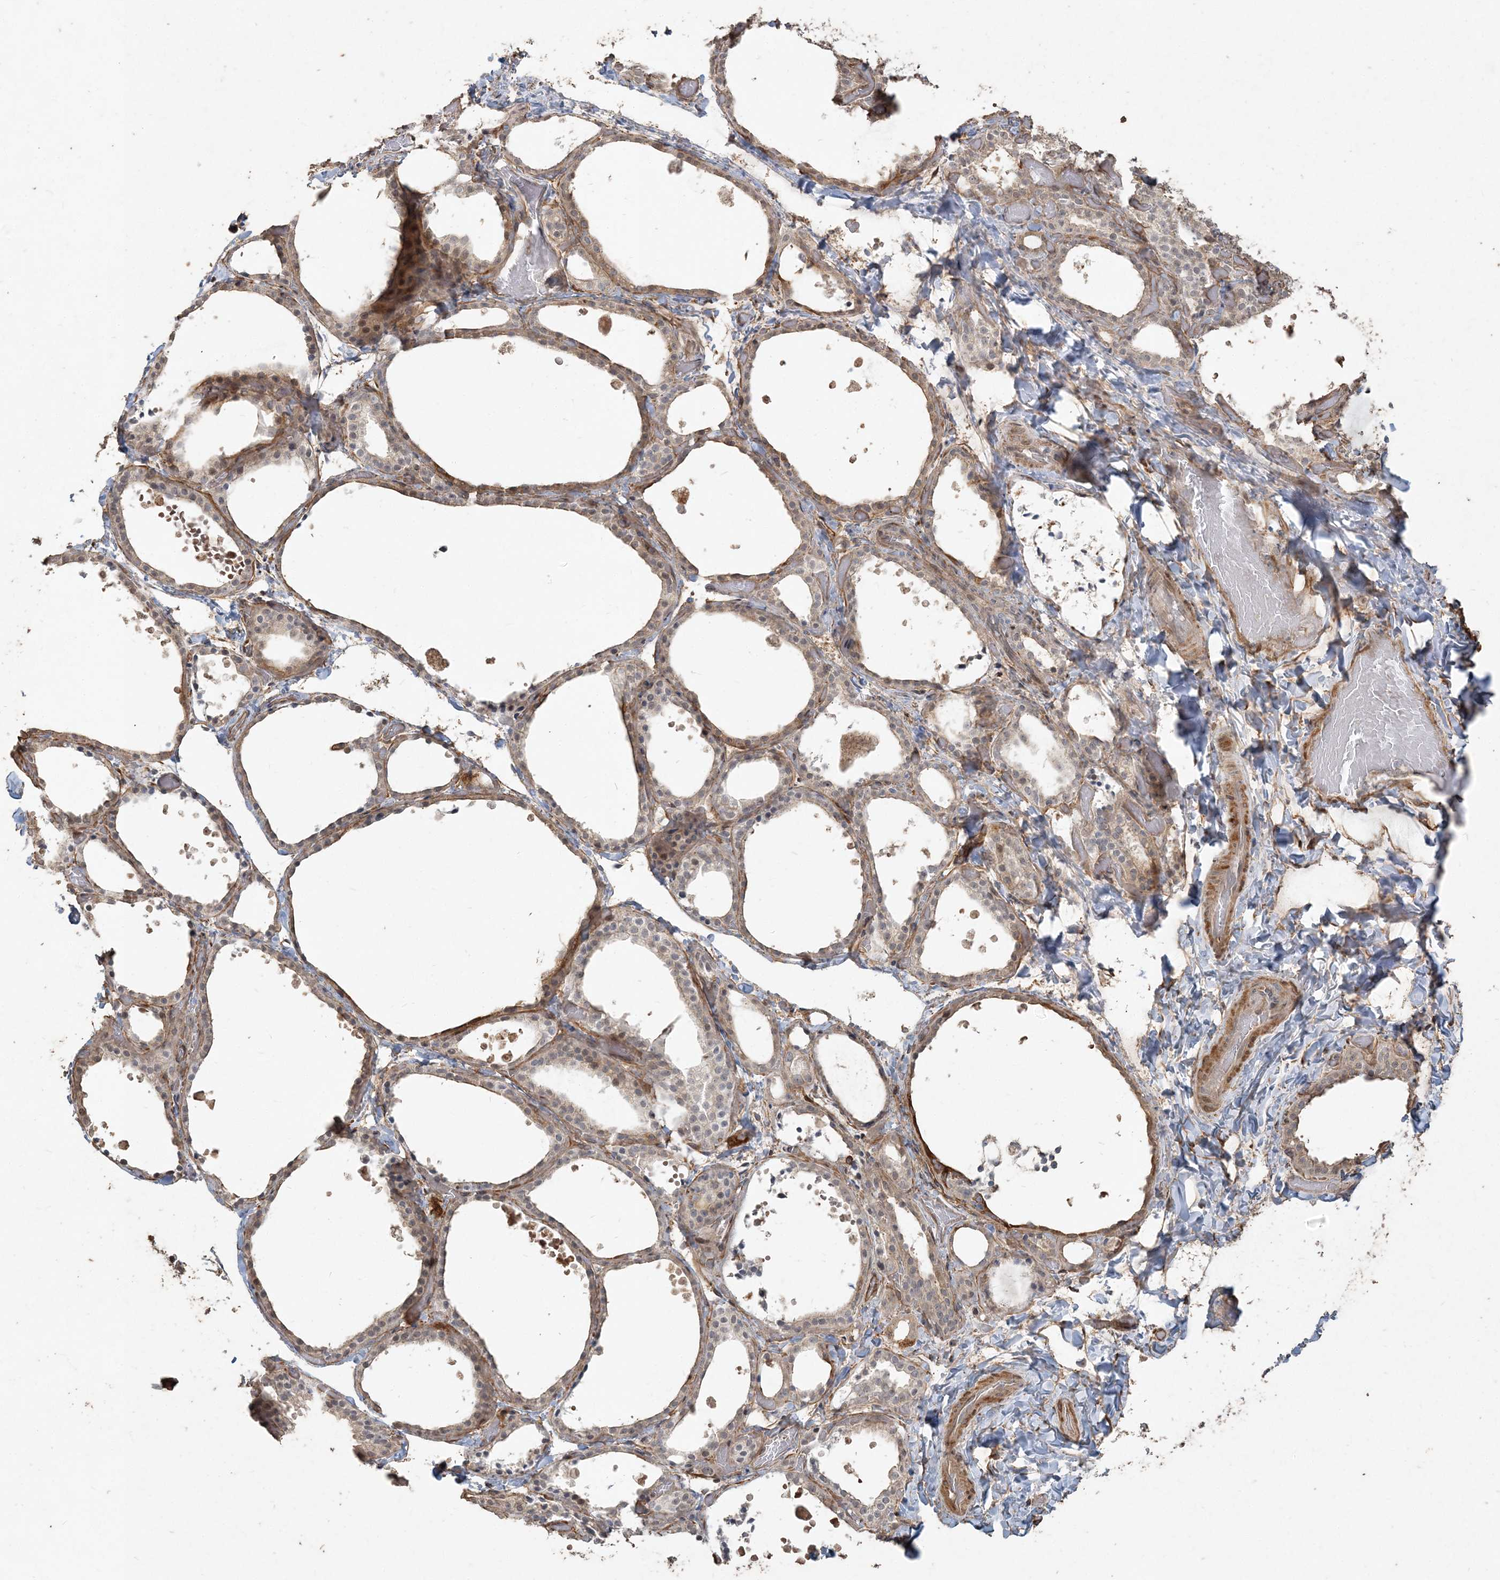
{"staining": {"intensity": "moderate", "quantity": "25%-75%", "location": "cytoplasmic/membranous"}, "tissue": "thyroid gland", "cell_type": "Glandular cells", "image_type": "normal", "snomed": [{"axis": "morphology", "description": "Normal tissue, NOS"}, {"axis": "topography", "description": "Thyroid gland"}], "caption": "A brown stain labels moderate cytoplasmic/membranous staining of a protein in glandular cells of benign thyroid gland.", "gene": "RNF145", "patient": {"sex": "female", "age": 44}}